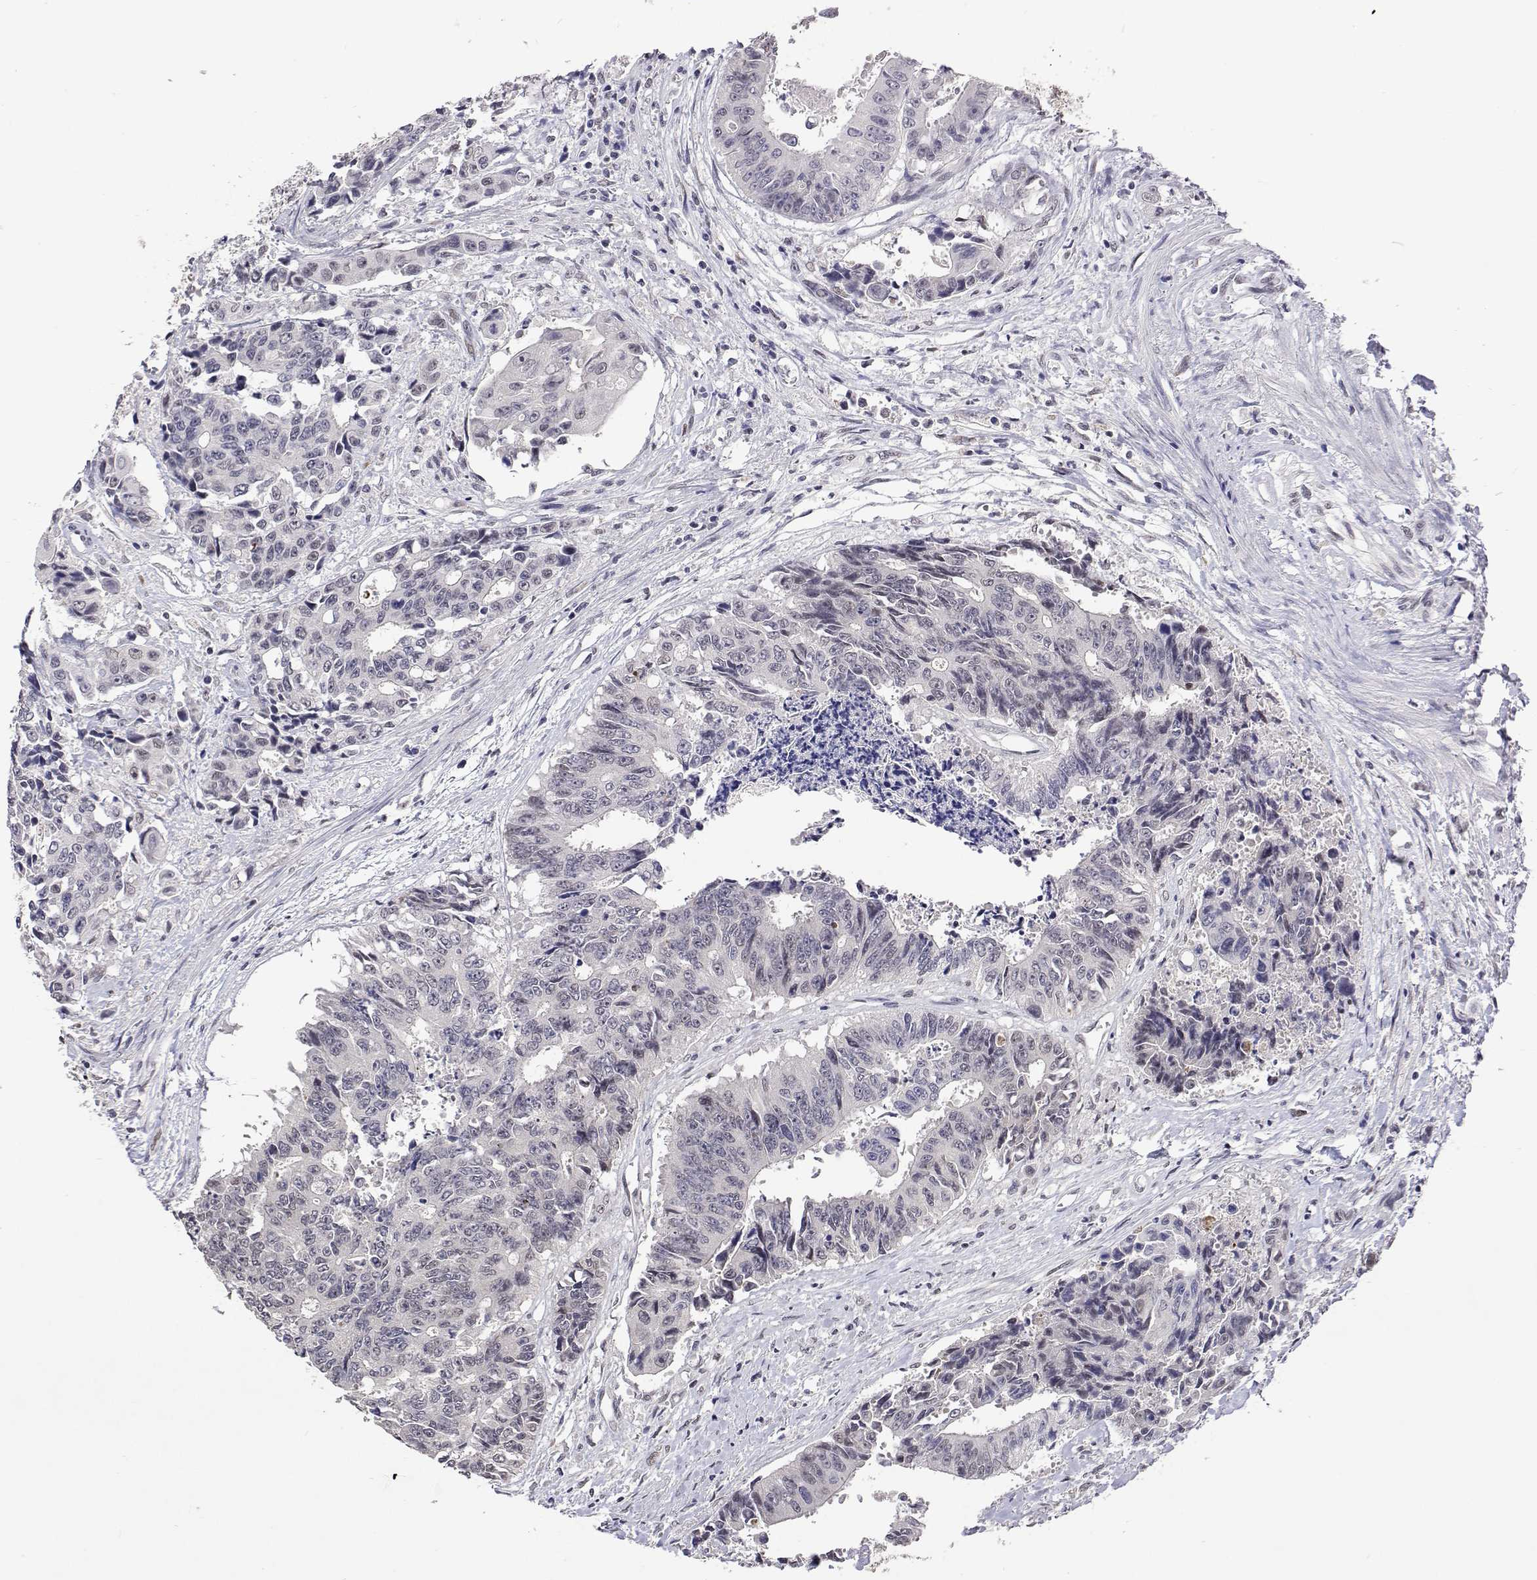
{"staining": {"intensity": "negative", "quantity": "none", "location": "none"}, "tissue": "colorectal cancer", "cell_type": "Tumor cells", "image_type": "cancer", "snomed": [{"axis": "morphology", "description": "Adenocarcinoma, NOS"}, {"axis": "topography", "description": "Rectum"}], "caption": "The immunohistochemistry photomicrograph has no significant positivity in tumor cells of colorectal adenocarcinoma tissue.", "gene": "HNRNPA0", "patient": {"sex": "male", "age": 54}}